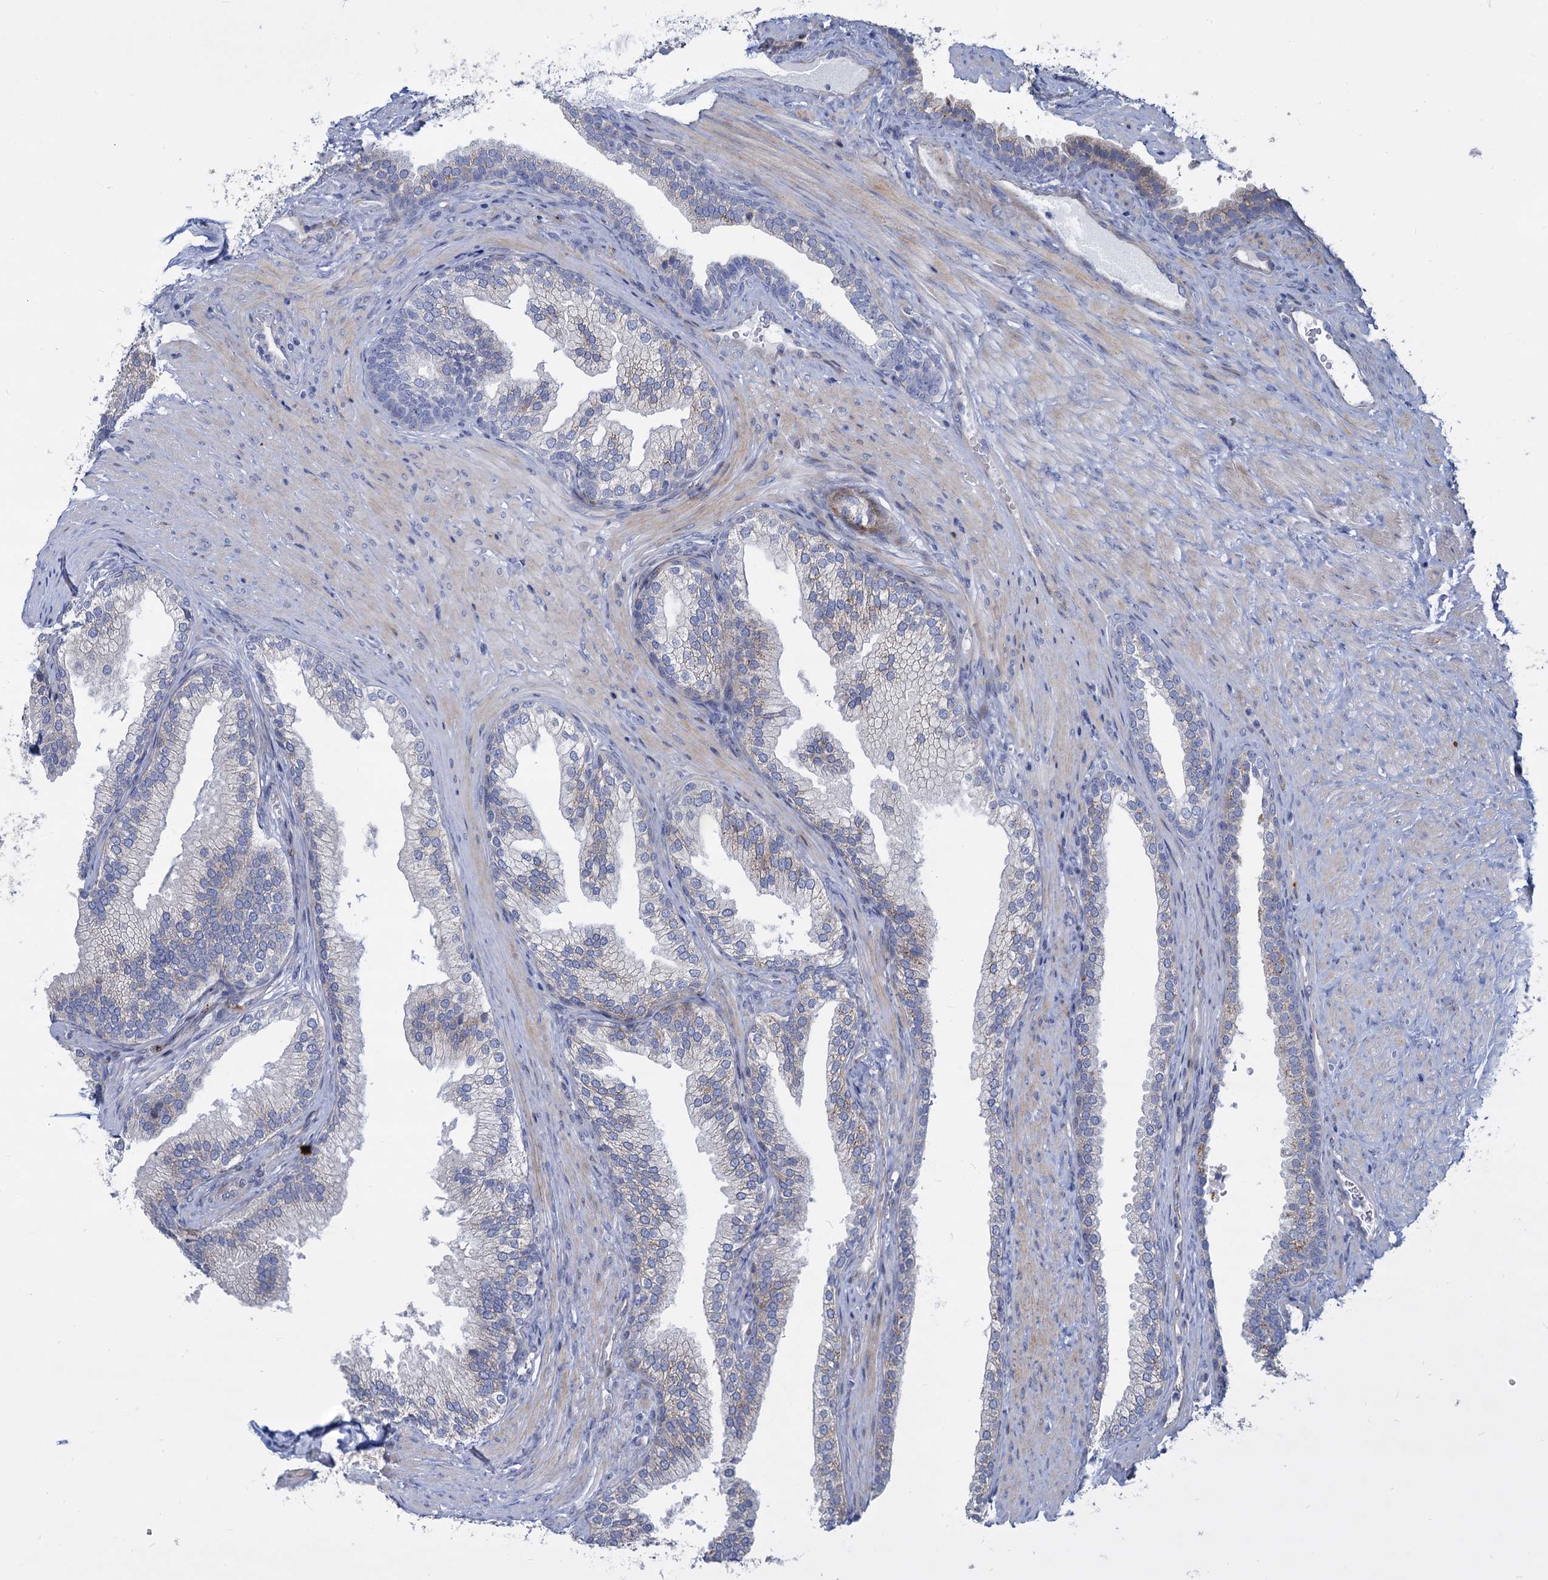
{"staining": {"intensity": "negative", "quantity": "none", "location": "none"}, "tissue": "prostate", "cell_type": "Glandular cells", "image_type": "normal", "snomed": [{"axis": "morphology", "description": "Normal tissue, NOS"}, {"axis": "topography", "description": "Prostate"}], "caption": "DAB (3,3'-diaminobenzidine) immunohistochemical staining of benign human prostate demonstrates no significant expression in glandular cells.", "gene": "TRIM77", "patient": {"sex": "male", "age": 76}}